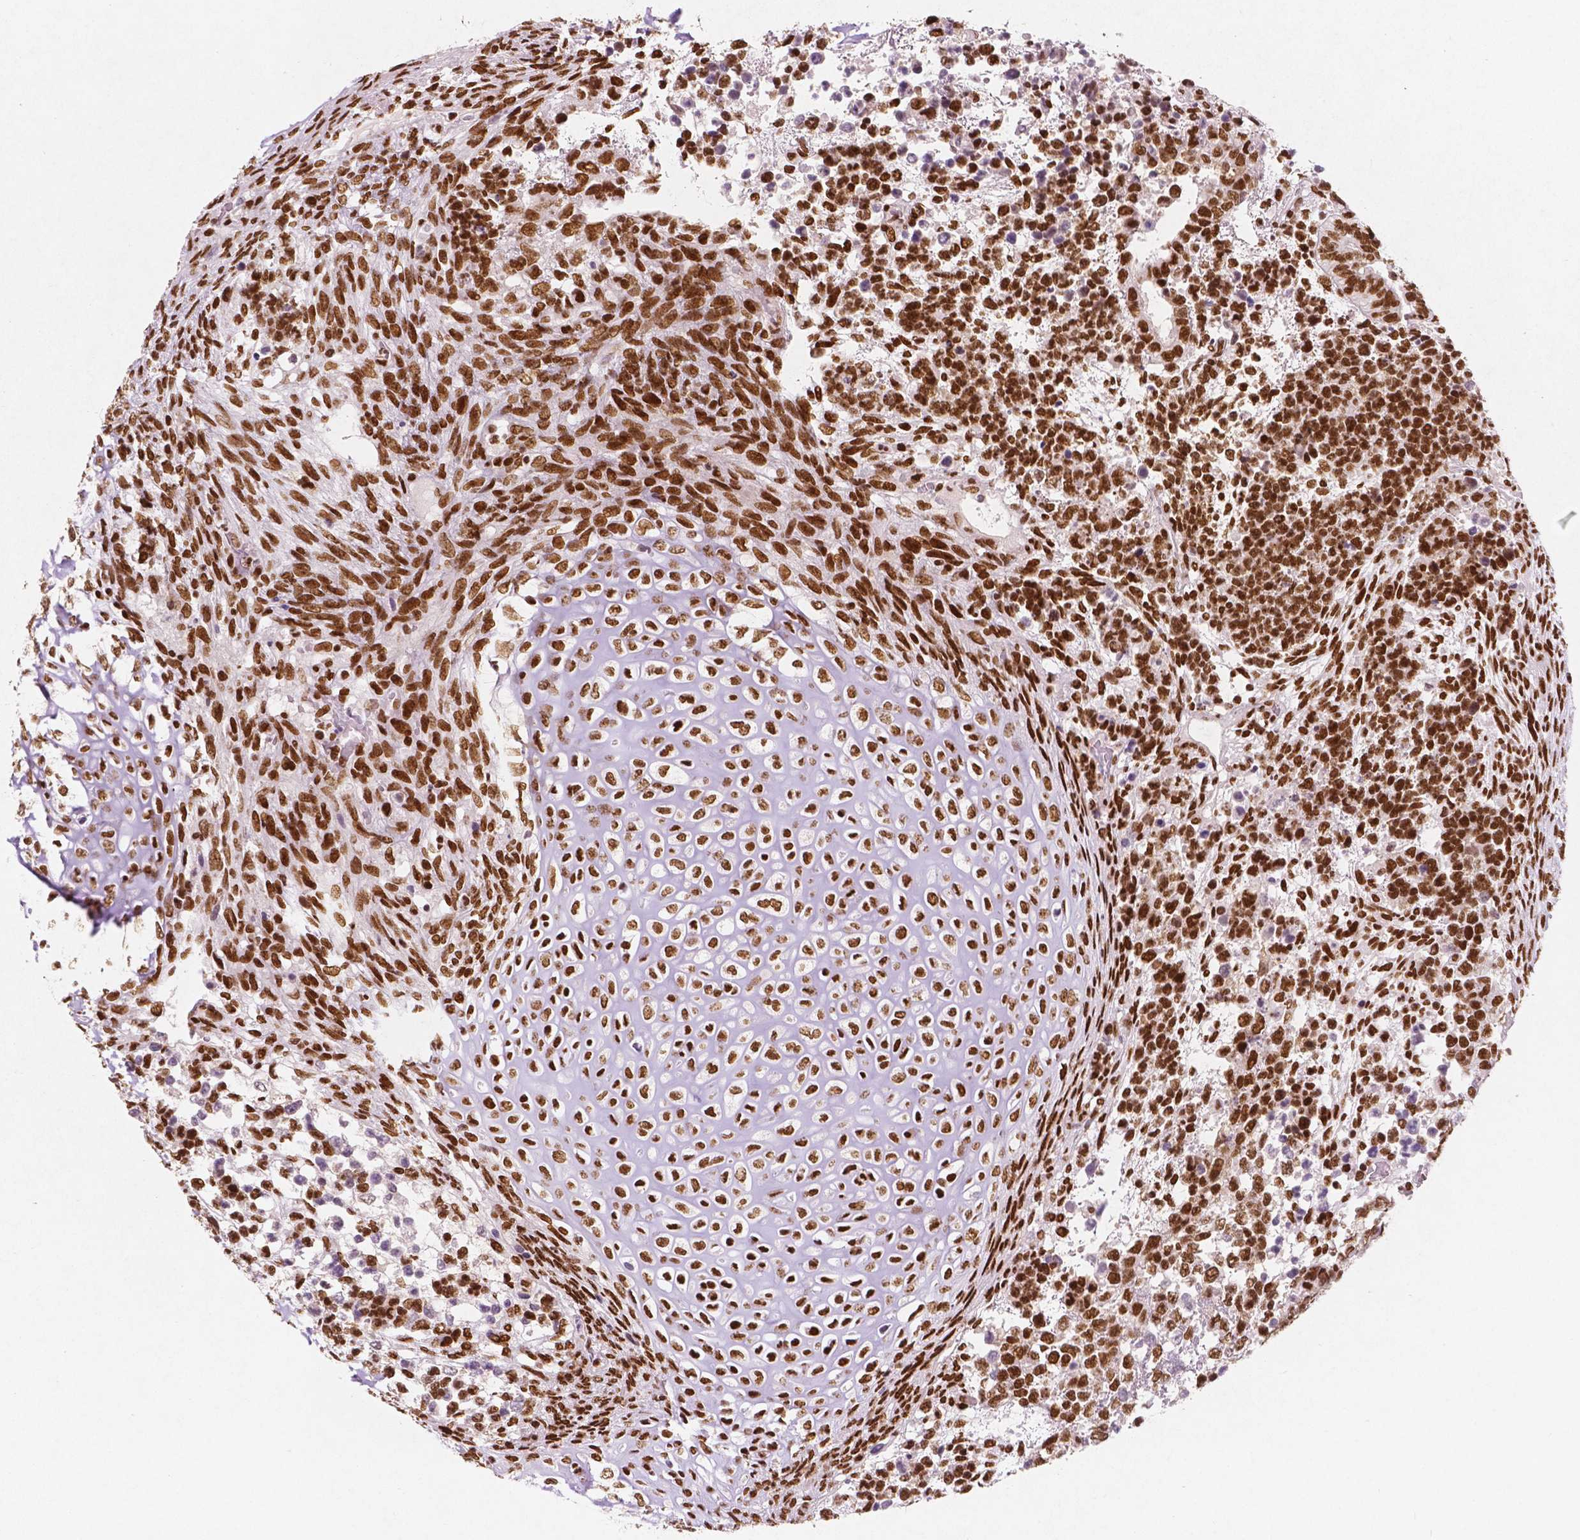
{"staining": {"intensity": "strong", "quantity": ">75%", "location": "nuclear"}, "tissue": "testis cancer", "cell_type": "Tumor cells", "image_type": "cancer", "snomed": [{"axis": "morphology", "description": "Carcinoma, Embryonal, NOS"}, {"axis": "topography", "description": "Testis"}], "caption": "Immunohistochemistry of human embryonal carcinoma (testis) demonstrates high levels of strong nuclear expression in about >75% of tumor cells.", "gene": "BRD4", "patient": {"sex": "male", "age": 23}}